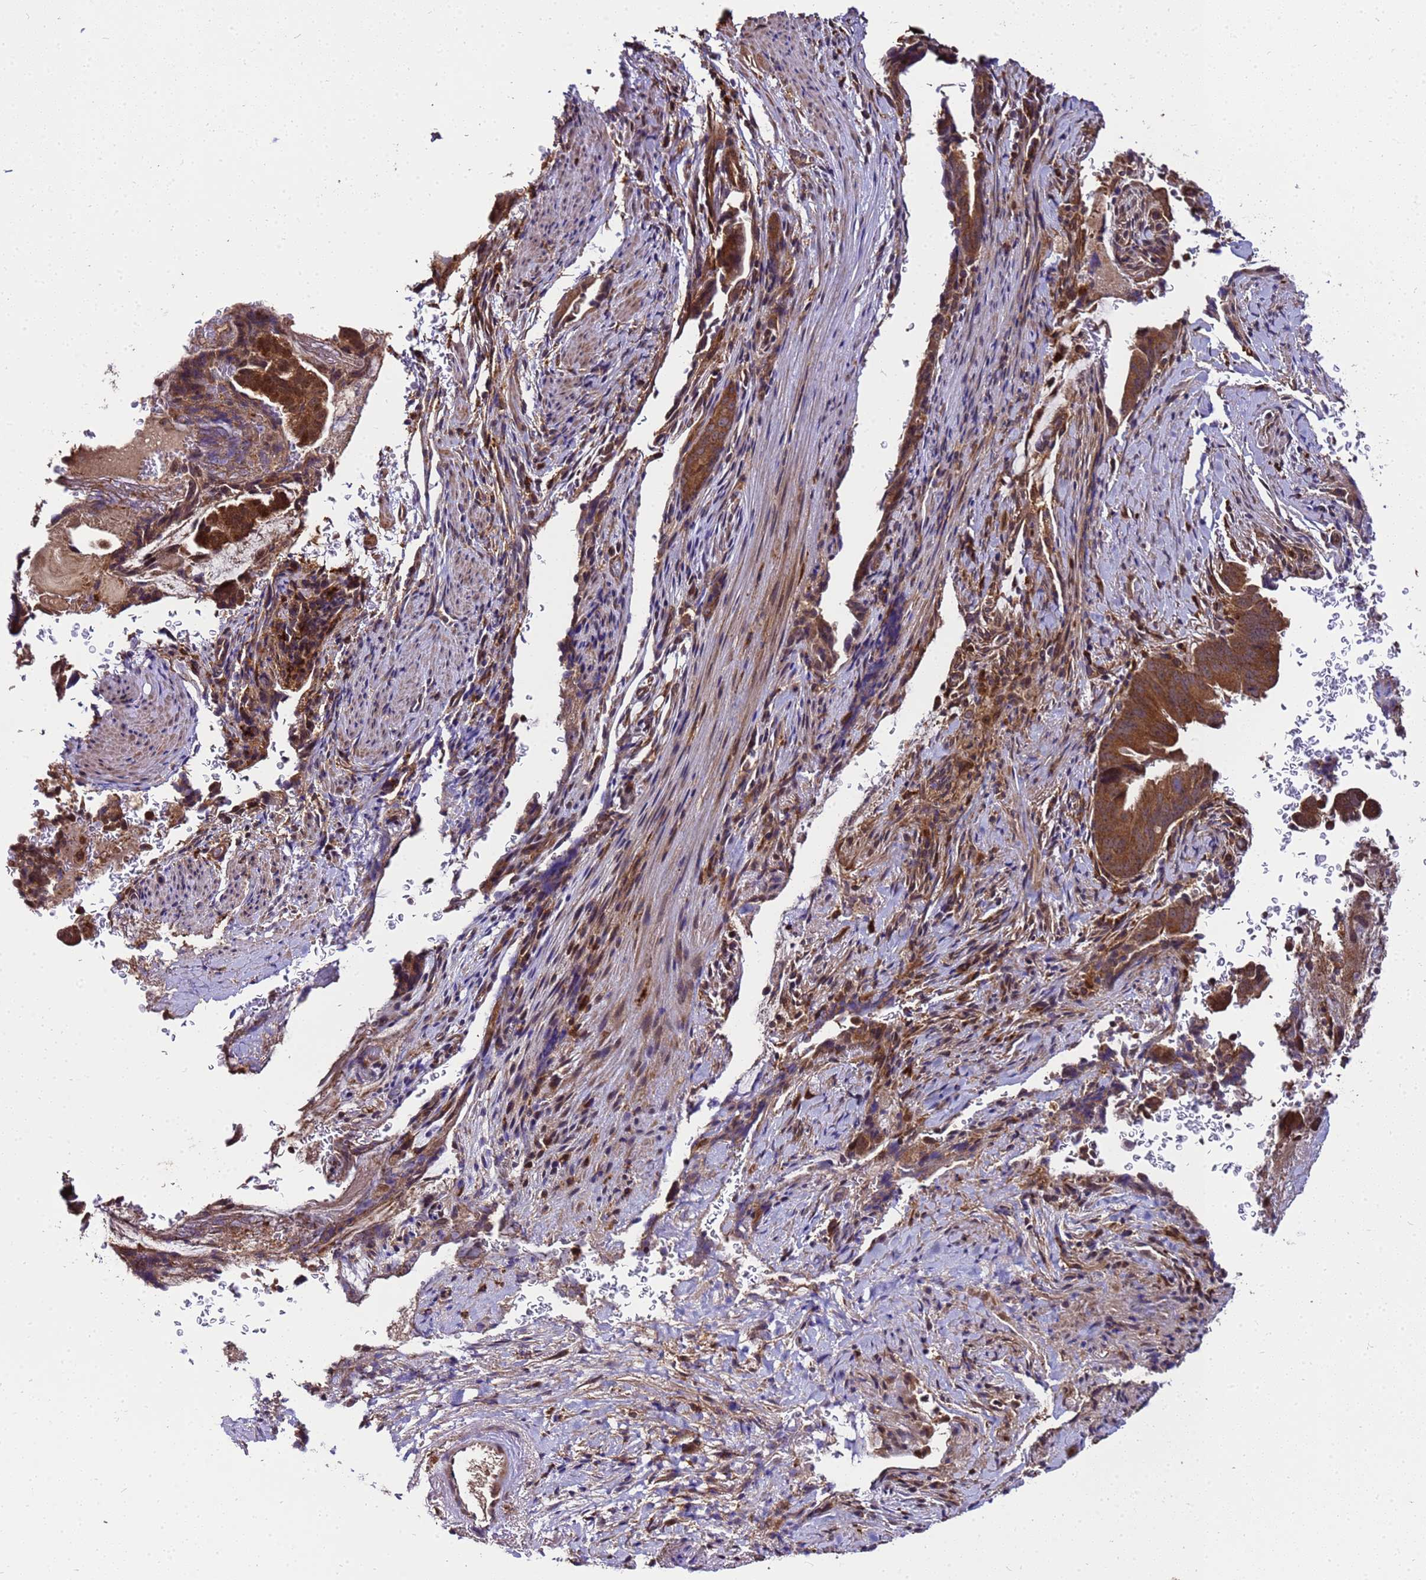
{"staining": {"intensity": "strong", "quantity": ">75%", "location": "cytoplasmic/membranous,nuclear"}, "tissue": "pancreatic cancer", "cell_type": "Tumor cells", "image_type": "cancer", "snomed": [{"axis": "morphology", "description": "Adenocarcinoma, NOS"}, {"axis": "topography", "description": "Pancreas"}], "caption": "The micrograph reveals a brown stain indicating the presence of a protein in the cytoplasmic/membranous and nuclear of tumor cells in pancreatic cancer (adenocarcinoma). (Stains: DAB in brown, nuclei in blue, Microscopy: brightfield microscopy at high magnification).", "gene": "TRABD", "patient": {"sex": "female", "age": 63}}